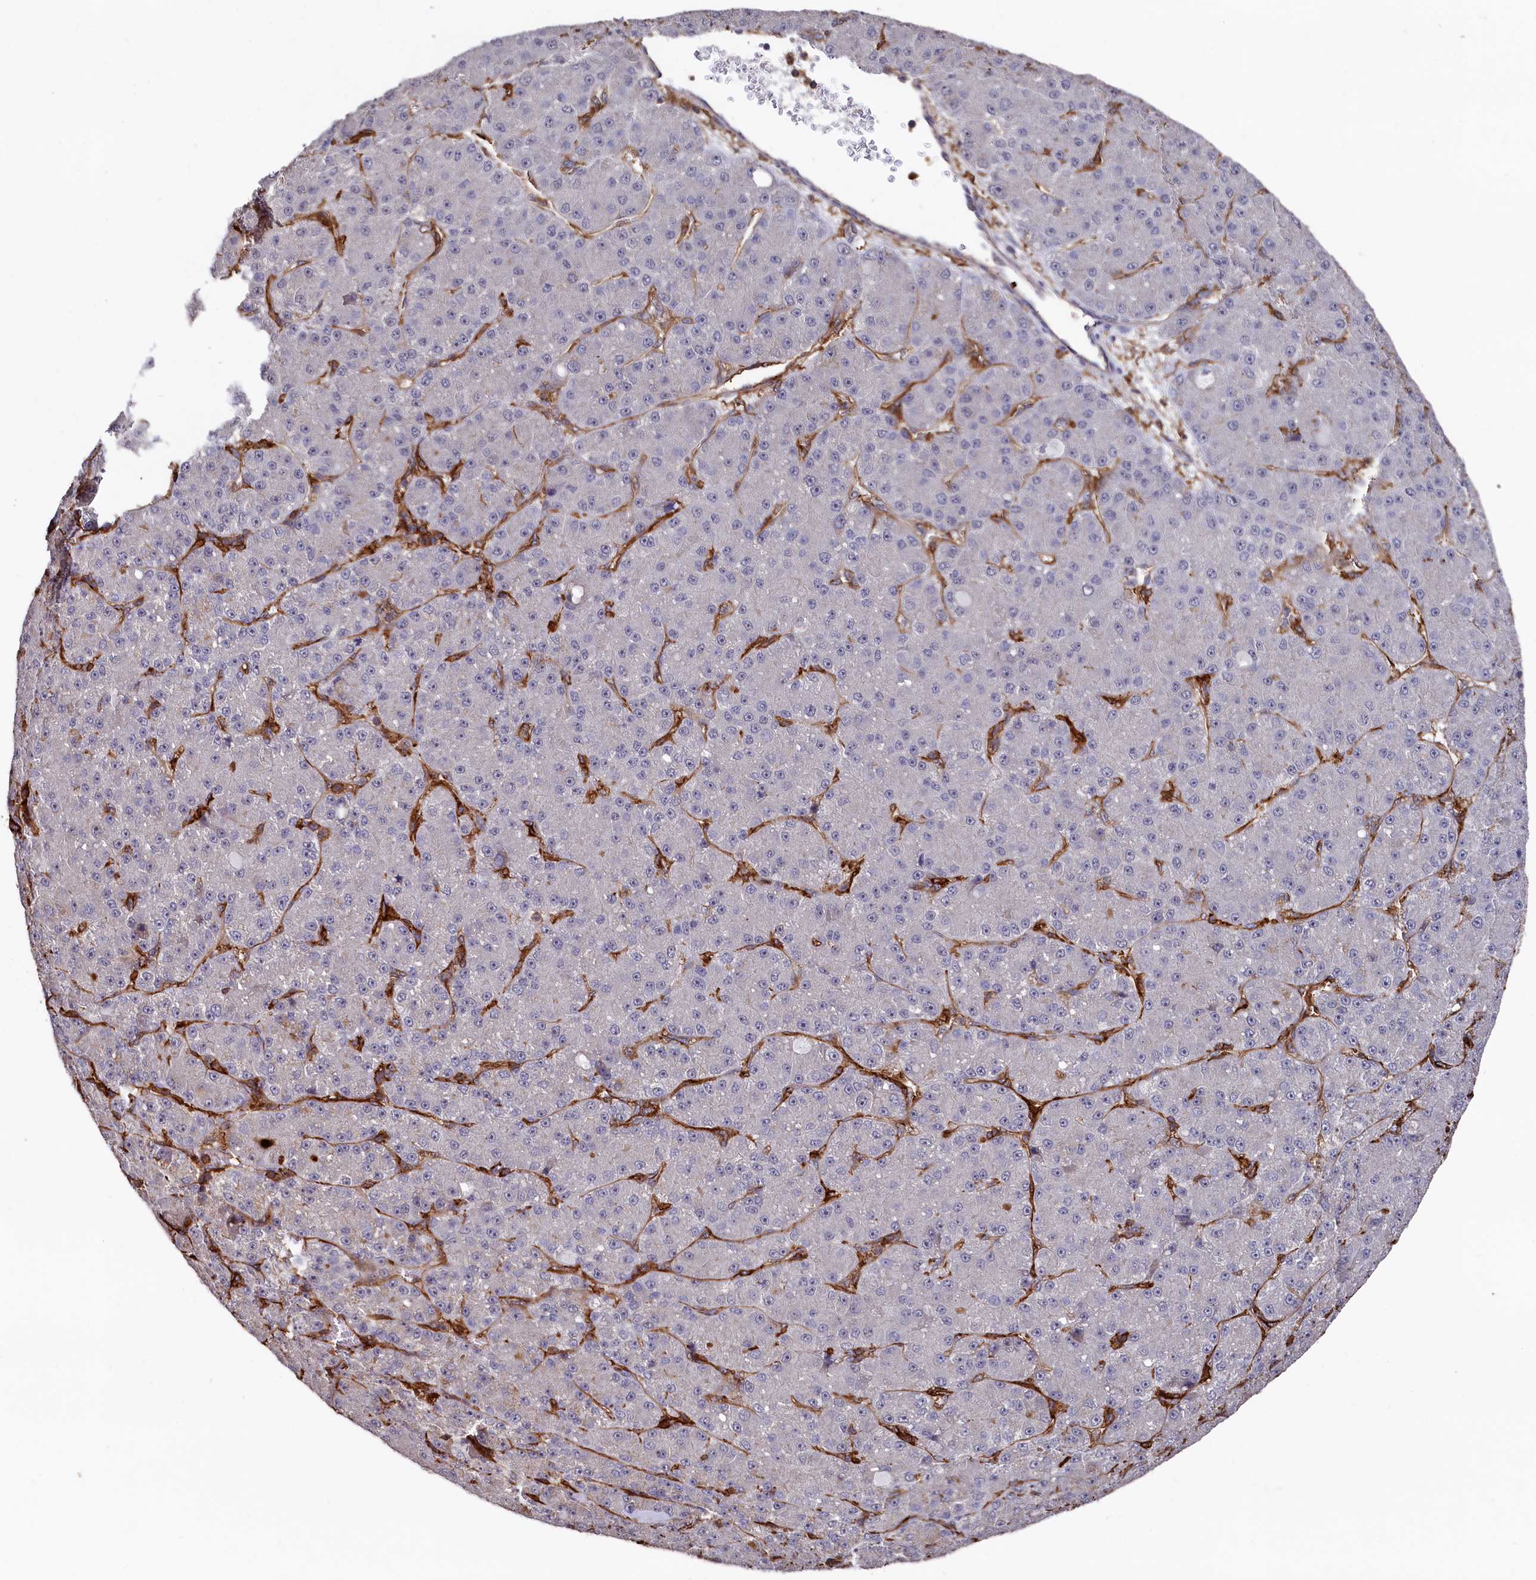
{"staining": {"intensity": "negative", "quantity": "none", "location": "none"}, "tissue": "liver cancer", "cell_type": "Tumor cells", "image_type": "cancer", "snomed": [{"axis": "morphology", "description": "Carcinoma, Hepatocellular, NOS"}, {"axis": "topography", "description": "Liver"}], "caption": "This is a image of immunohistochemistry (IHC) staining of liver cancer, which shows no staining in tumor cells.", "gene": "PLEKHO2", "patient": {"sex": "male", "age": 67}}